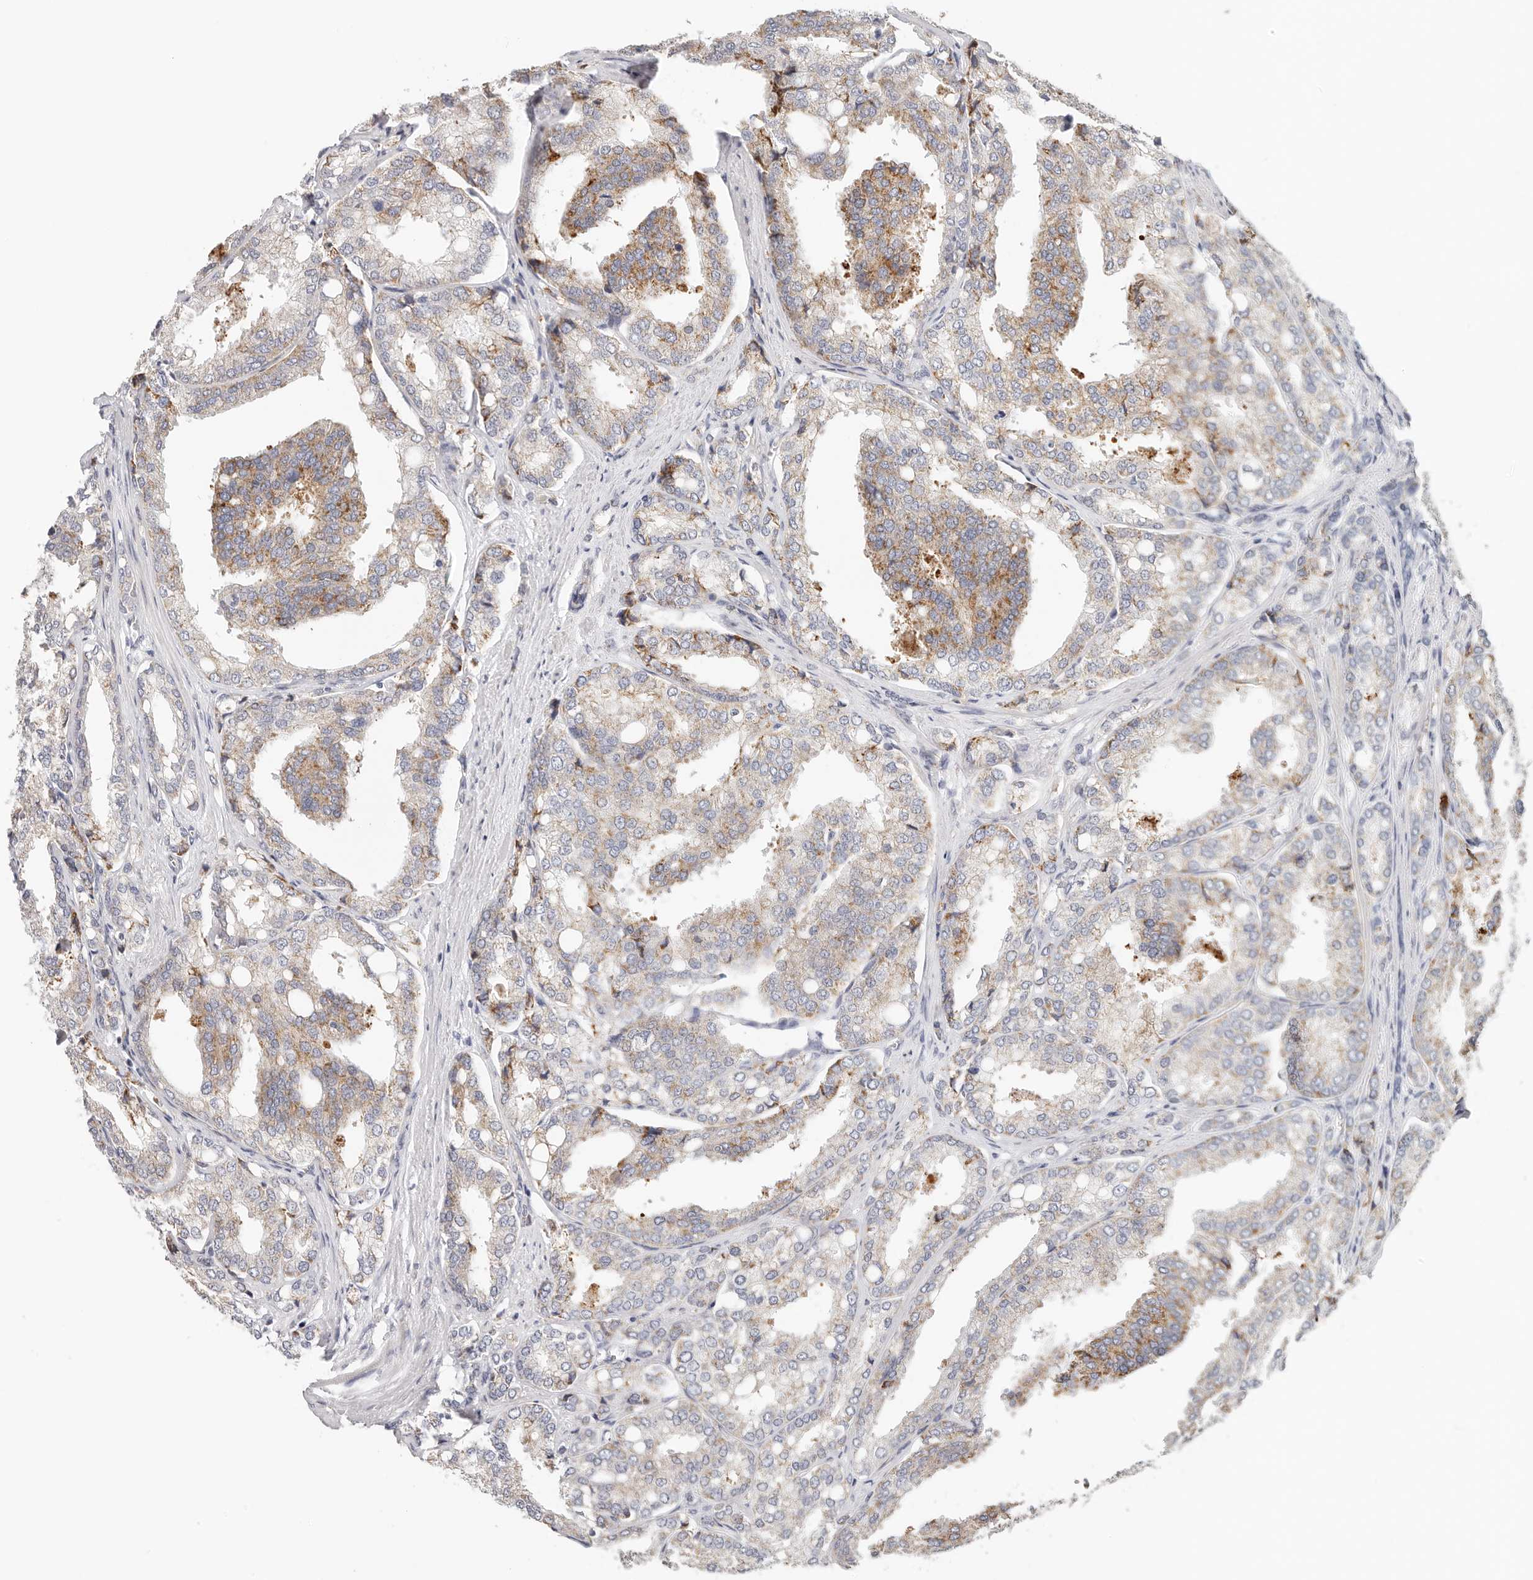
{"staining": {"intensity": "moderate", "quantity": "25%-75%", "location": "cytoplasmic/membranous"}, "tissue": "prostate cancer", "cell_type": "Tumor cells", "image_type": "cancer", "snomed": [{"axis": "morphology", "description": "Adenocarcinoma, High grade"}, {"axis": "topography", "description": "Prostate"}], "caption": "Prostate high-grade adenocarcinoma stained for a protein (brown) reveals moderate cytoplasmic/membranous positive positivity in about 25%-75% of tumor cells.", "gene": "AFDN", "patient": {"sex": "male", "age": 50}}